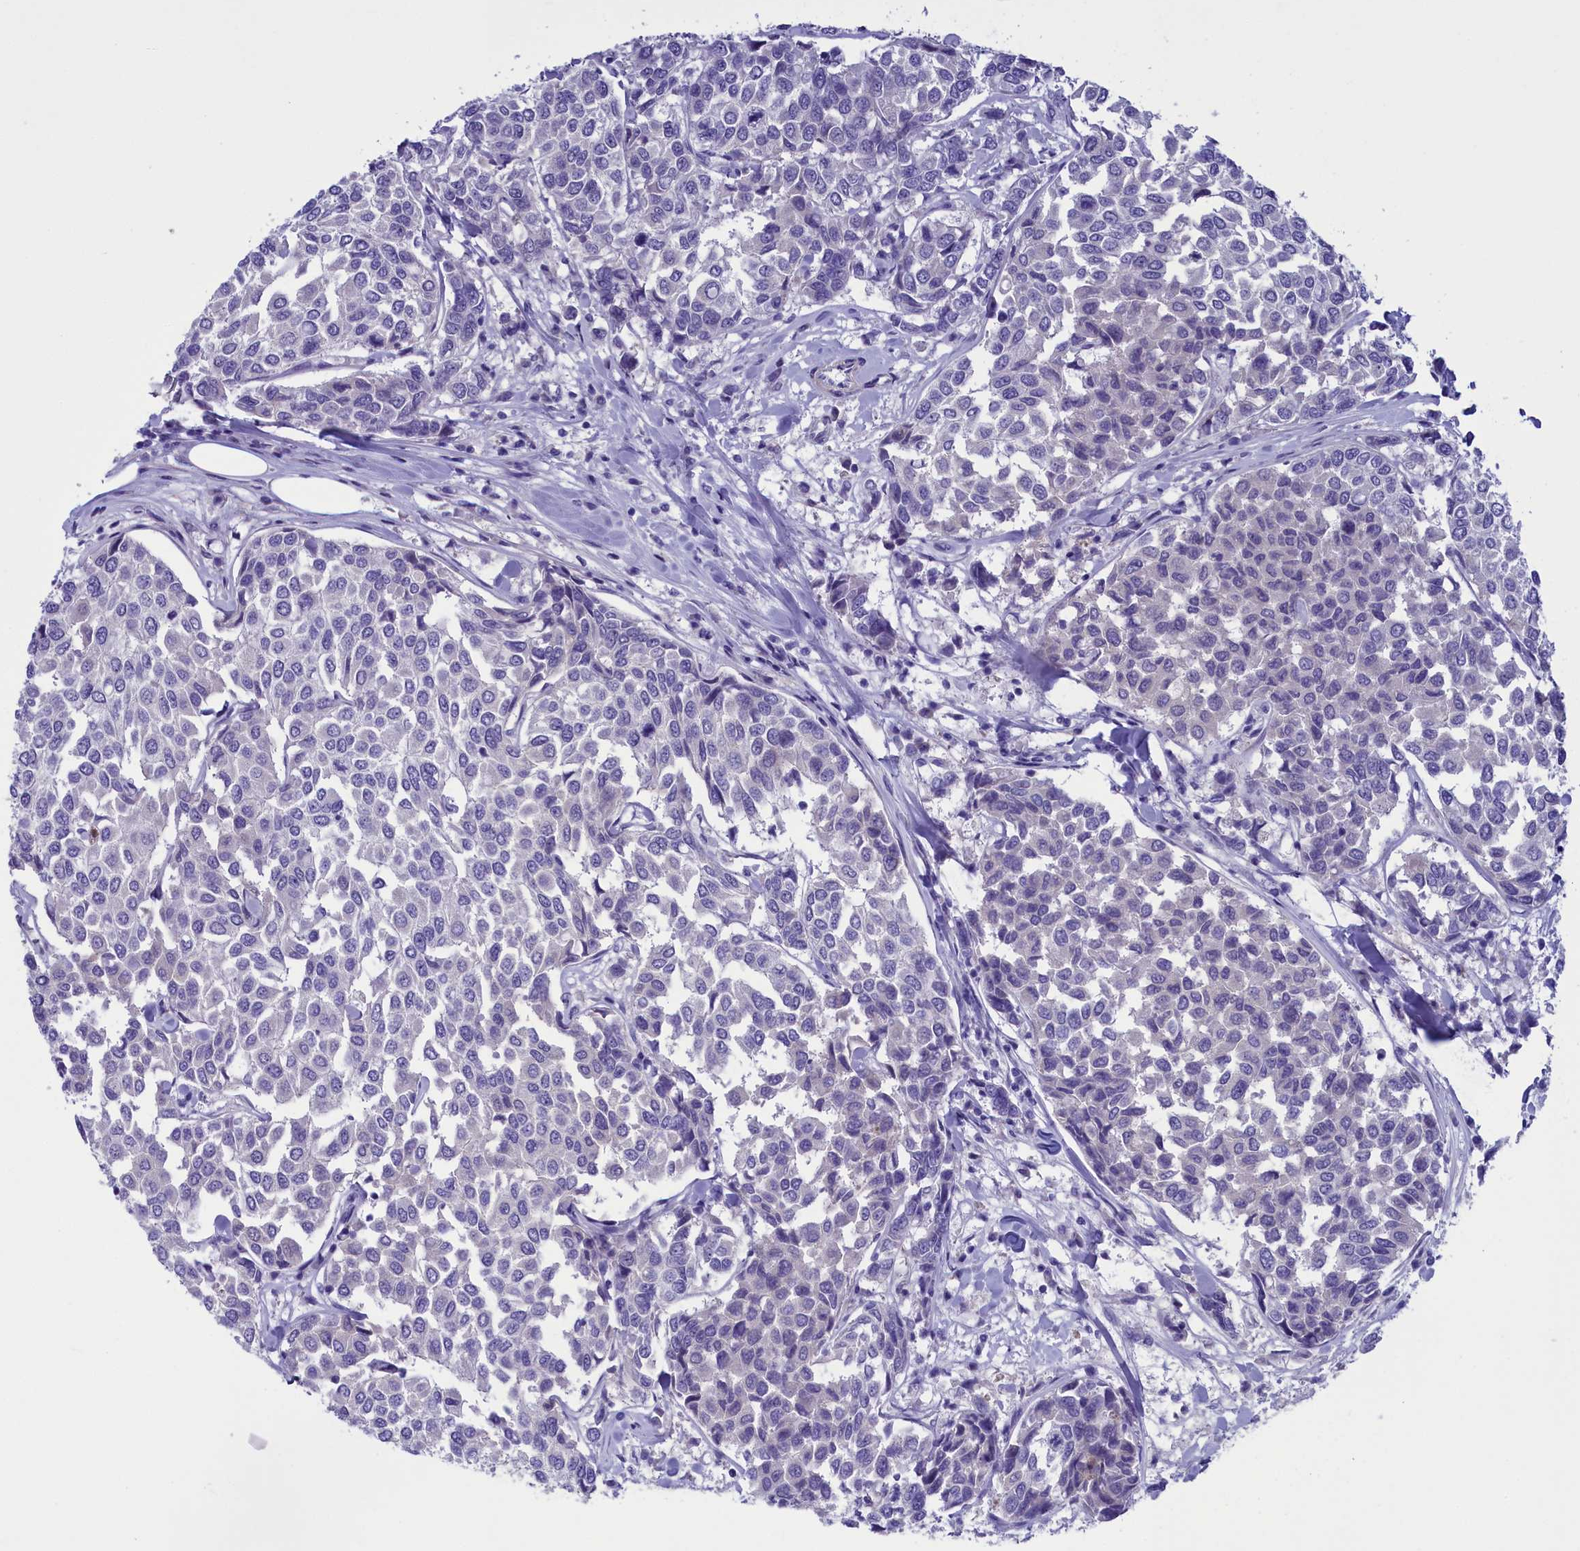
{"staining": {"intensity": "negative", "quantity": "none", "location": "none"}, "tissue": "breast cancer", "cell_type": "Tumor cells", "image_type": "cancer", "snomed": [{"axis": "morphology", "description": "Duct carcinoma"}, {"axis": "topography", "description": "Breast"}], "caption": "The image reveals no staining of tumor cells in breast cancer. (DAB immunohistochemistry with hematoxylin counter stain).", "gene": "LOXL1", "patient": {"sex": "female", "age": 55}}